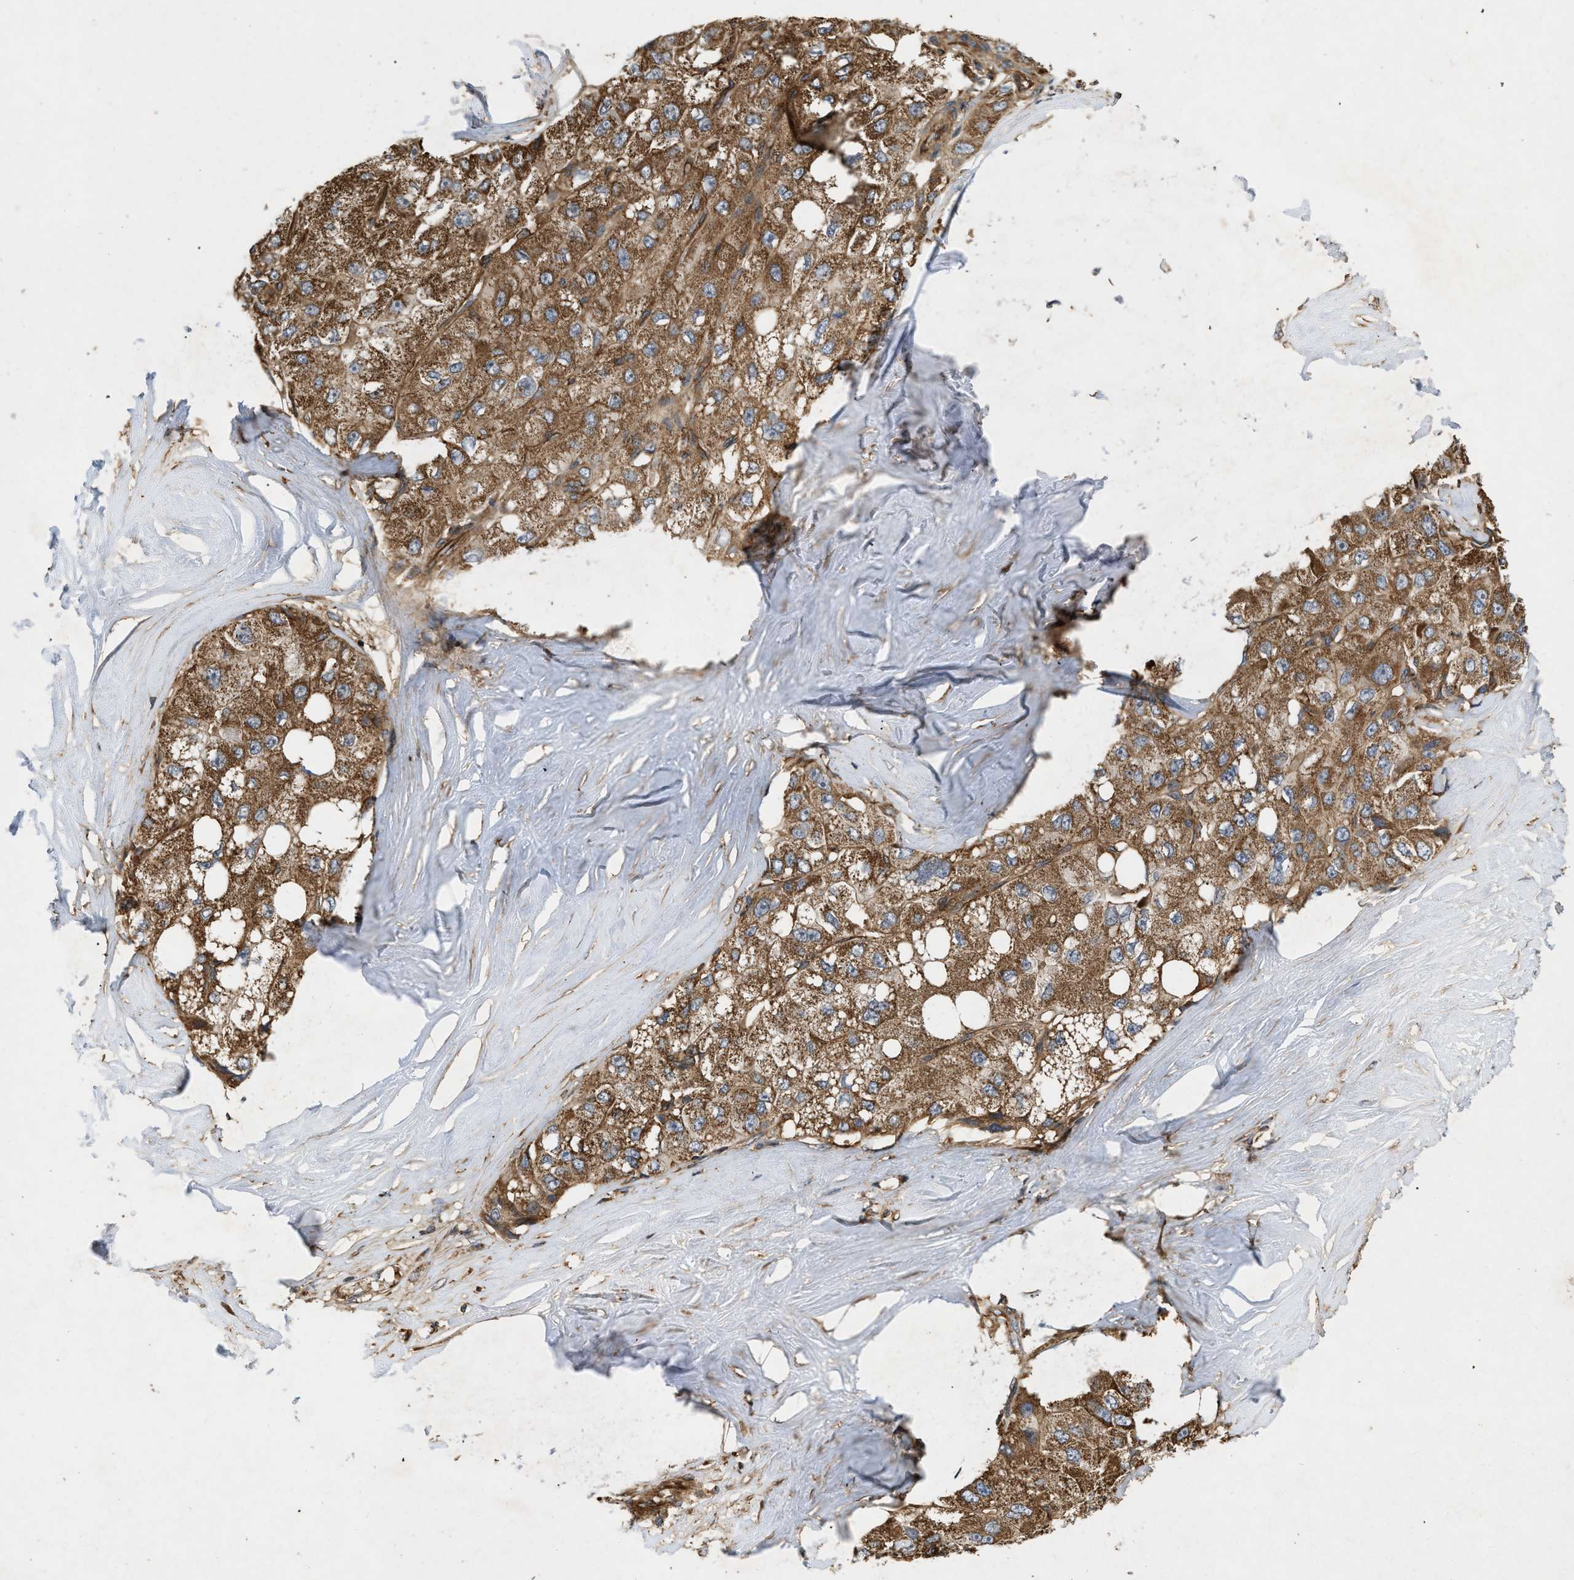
{"staining": {"intensity": "strong", "quantity": ">75%", "location": "cytoplasmic/membranous"}, "tissue": "liver cancer", "cell_type": "Tumor cells", "image_type": "cancer", "snomed": [{"axis": "morphology", "description": "Carcinoma, Hepatocellular, NOS"}, {"axis": "topography", "description": "Liver"}], "caption": "Approximately >75% of tumor cells in human hepatocellular carcinoma (liver) reveal strong cytoplasmic/membranous protein positivity as visualized by brown immunohistochemical staining.", "gene": "GNB4", "patient": {"sex": "male", "age": 80}}